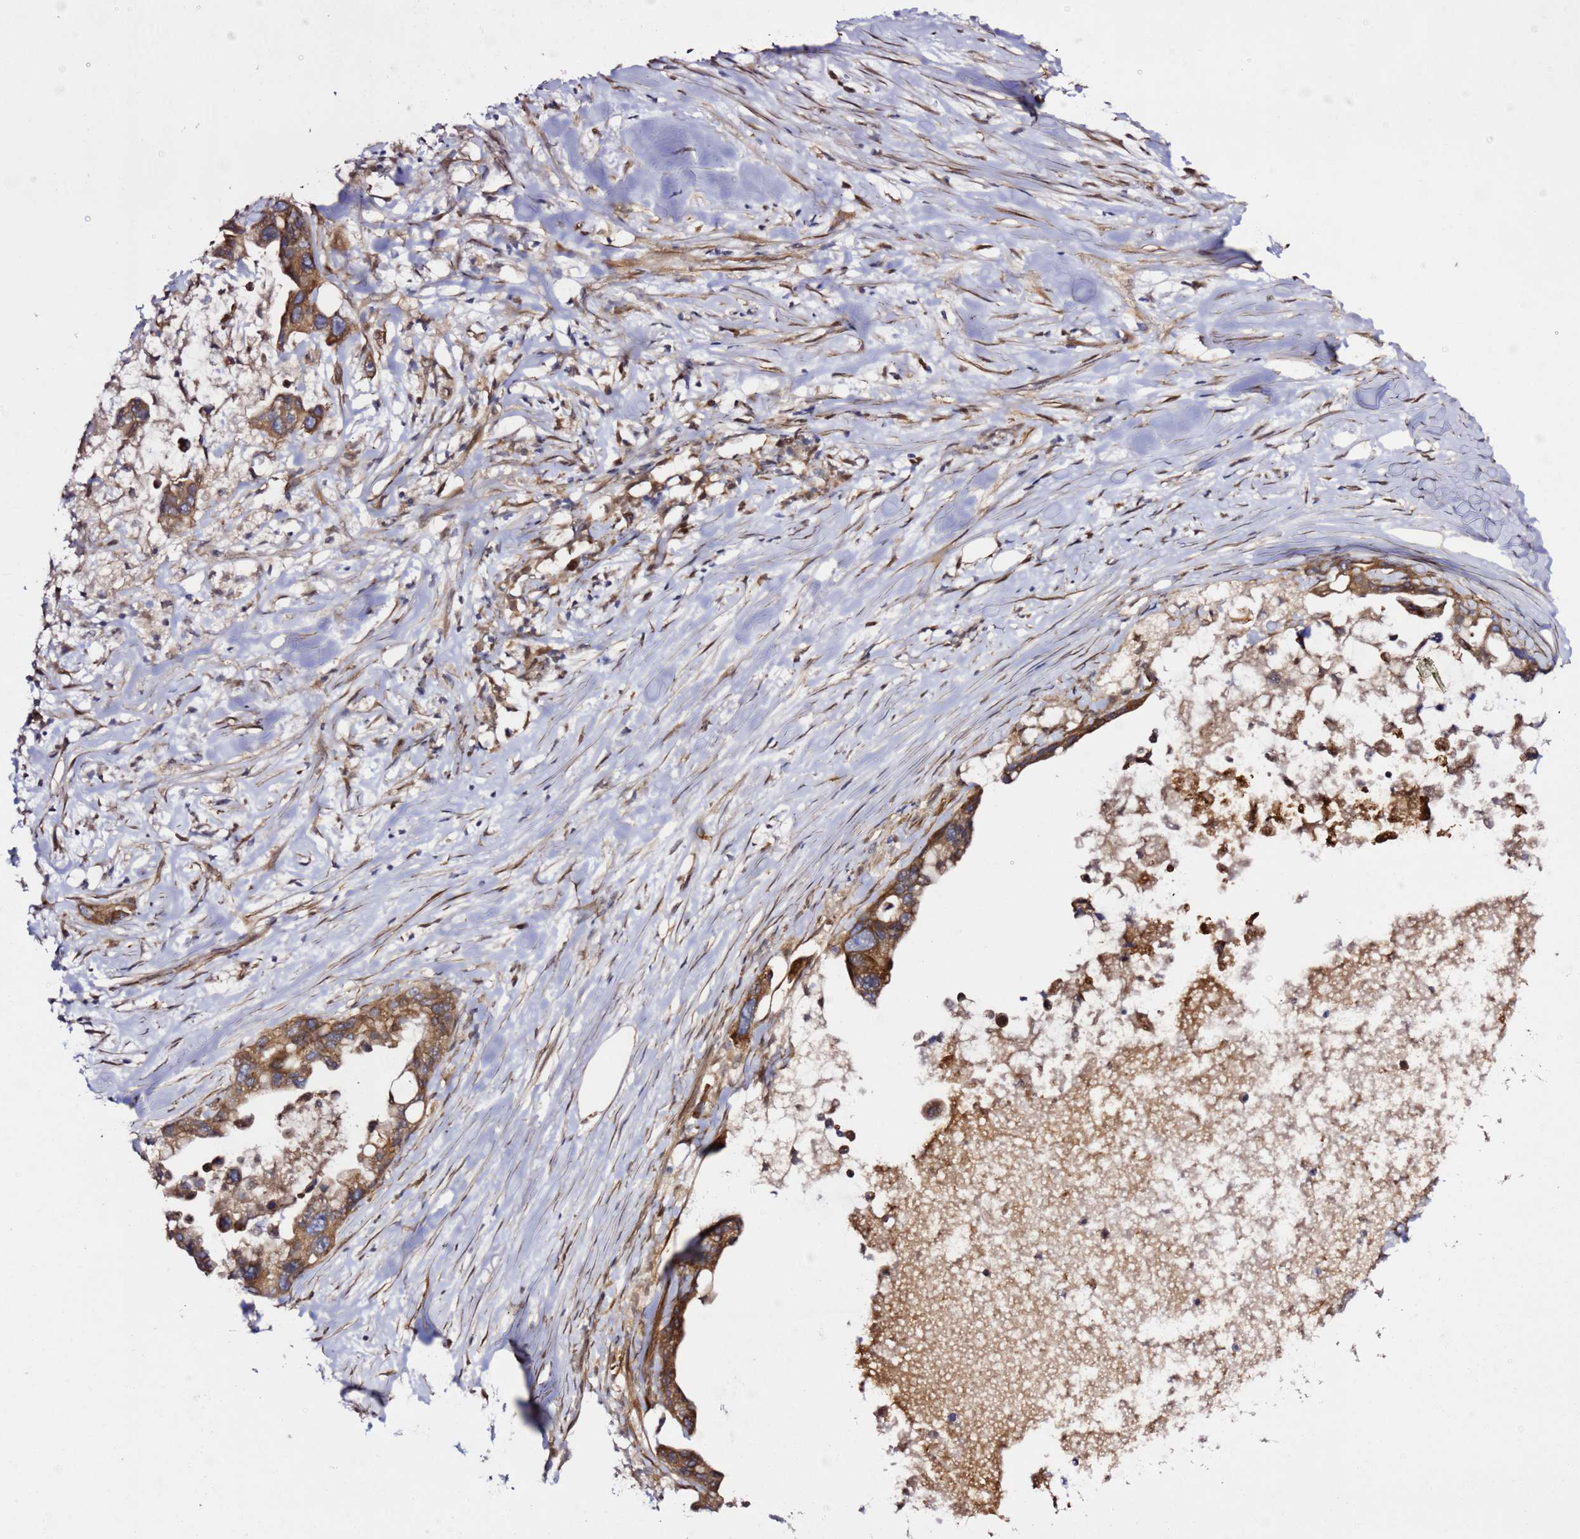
{"staining": {"intensity": "moderate", "quantity": ">75%", "location": "cytoplasmic/membranous"}, "tissue": "pancreatic cancer", "cell_type": "Tumor cells", "image_type": "cancer", "snomed": [{"axis": "morphology", "description": "Adenocarcinoma, NOS"}, {"axis": "topography", "description": "Pancreas"}], "caption": "Protein analysis of pancreatic cancer (adenocarcinoma) tissue shows moderate cytoplasmic/membranous expression in approximately >75% of tumor cells.", "gene": "PRKAB2", "patient": {"sex": "female", "age": 83}}